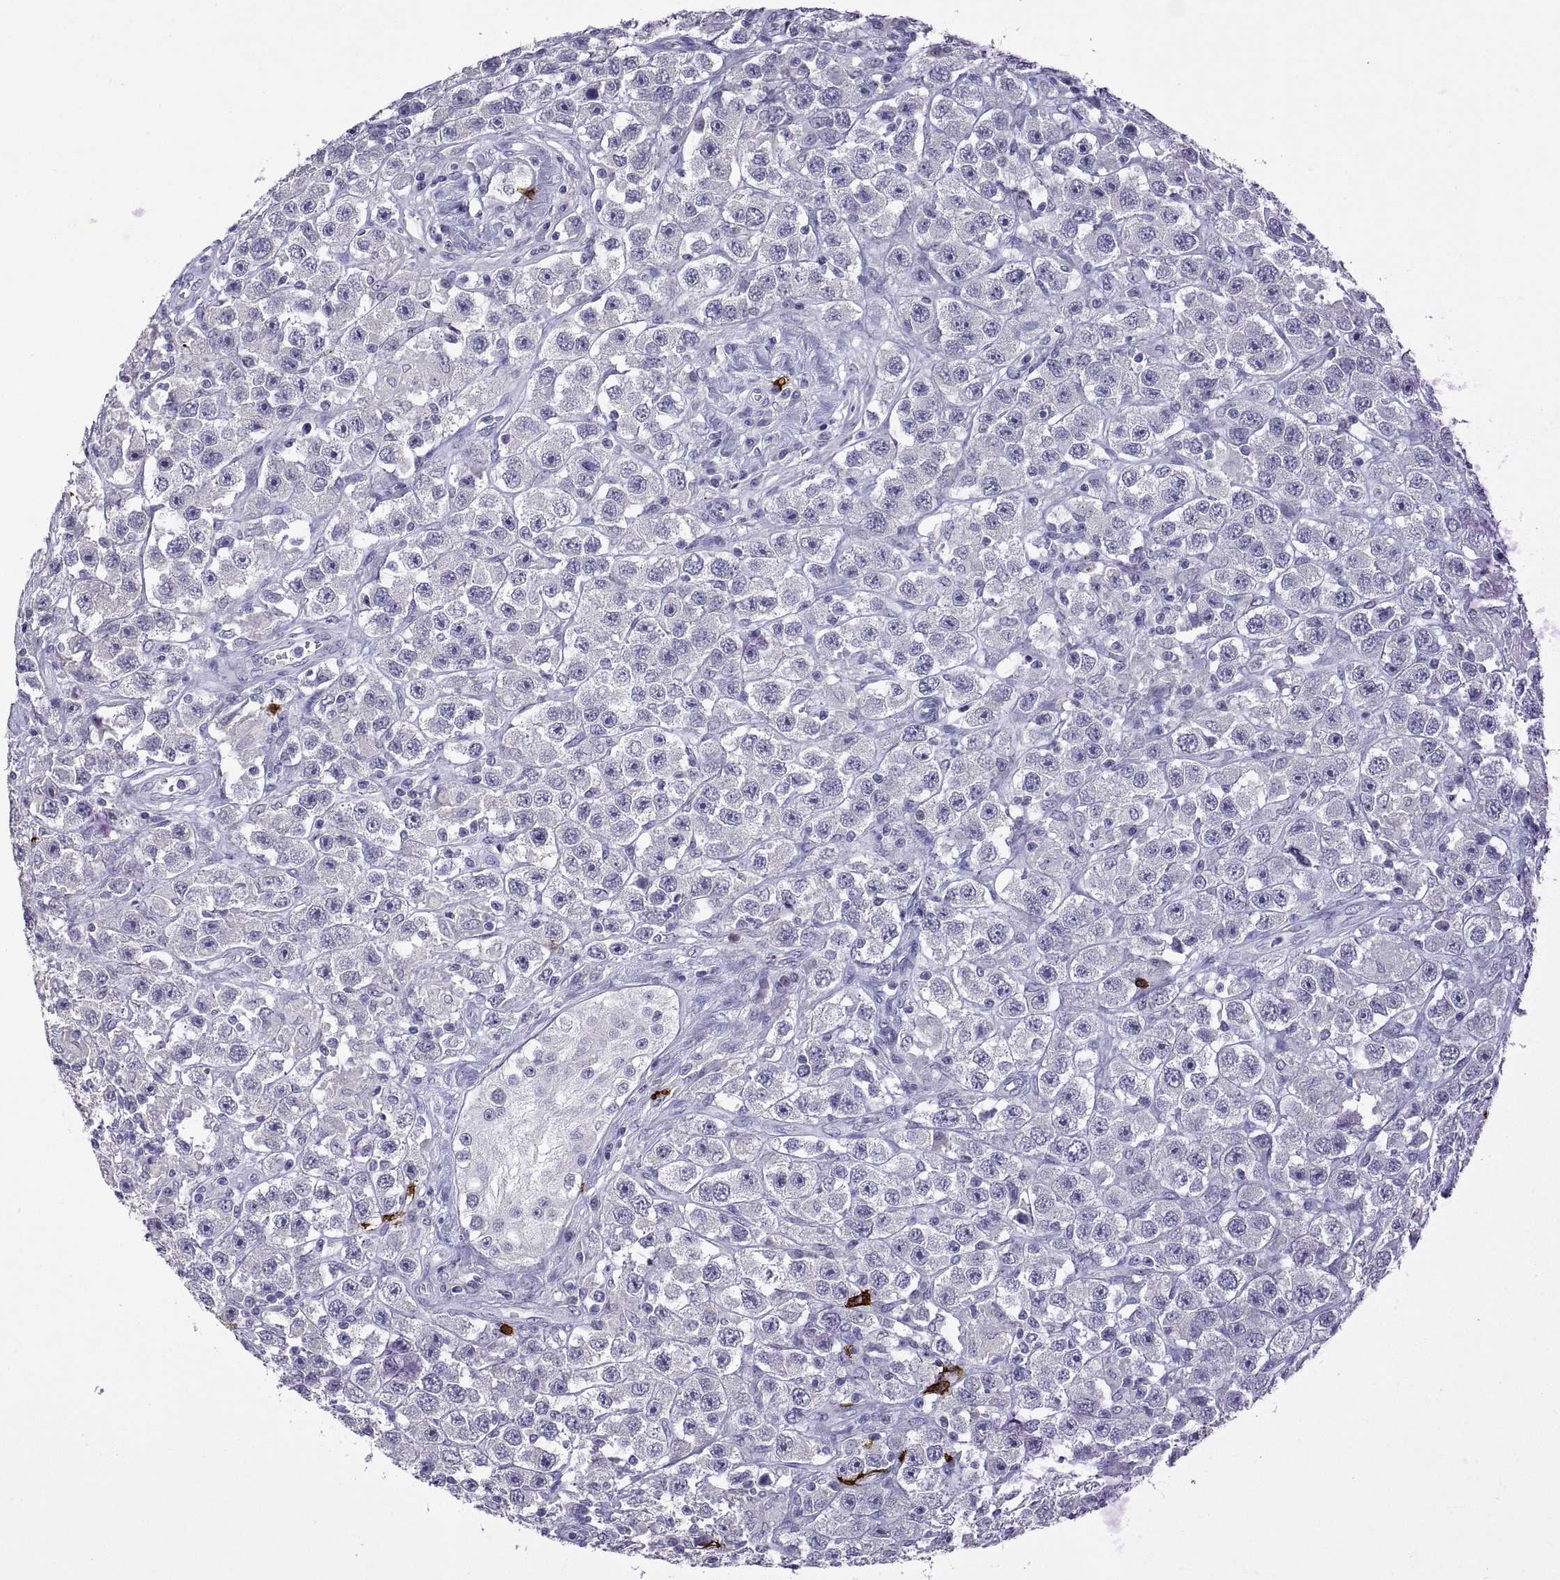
{"staining": {"intensity": "negative", "quantity": "none", "location": "none"}, "tissue": "testis cancer", "cell_type": "Tumor cells", "image_type": "cancer", "snomed": [{"axis": "morphology", "description": "Seminoma, NOS"}, {"axis": "topography", "description": "Testis"}], "caption": "A high-resolution micrograph shows IHC staining of testis seminoma, which reveals no significant staining in tumor cells.", "gene": "MS4A1", "patient": {"sex": "male", "age": 45}}